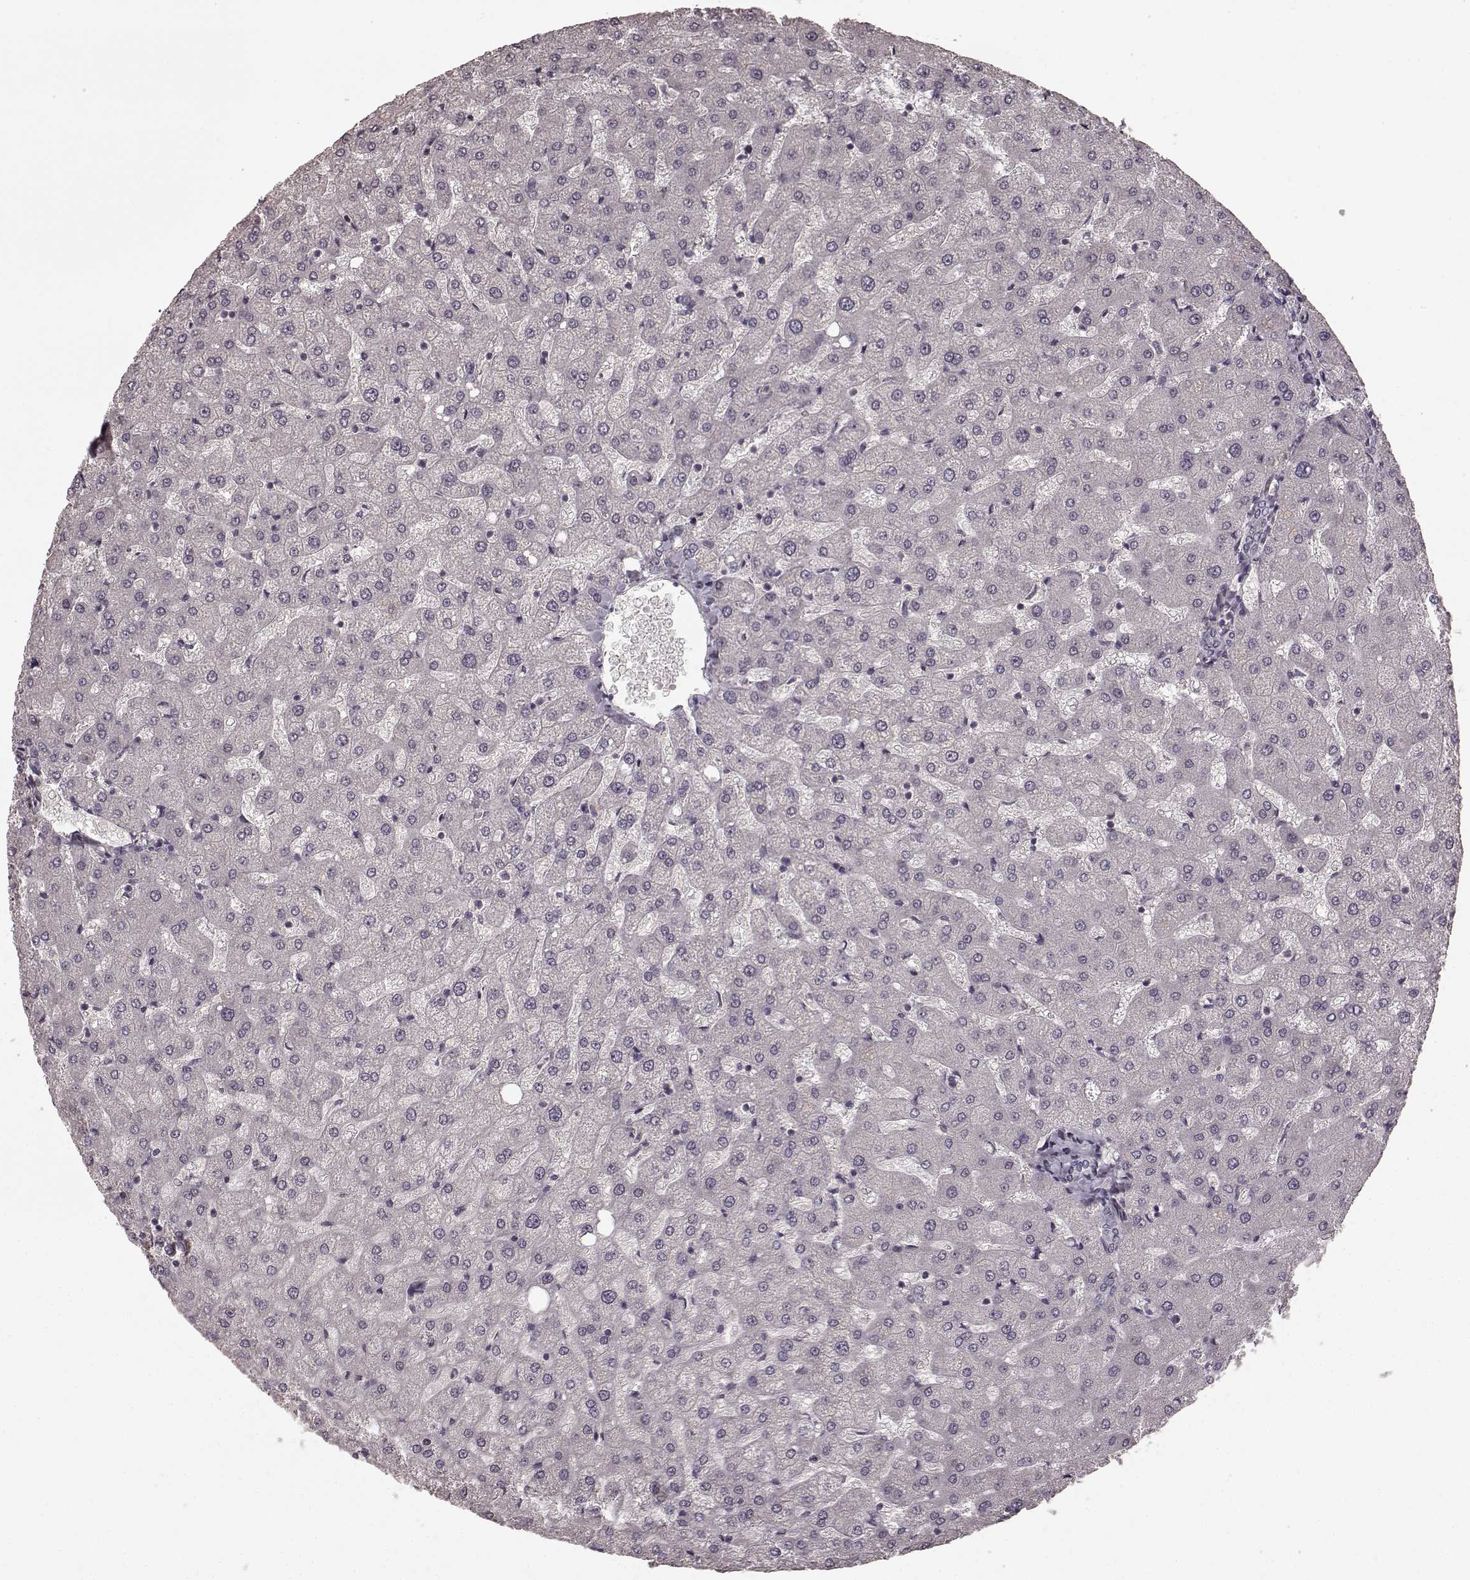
{"staining": {"intensity": "negative", "quantity": "none", "location": "none"}, "tissue": "liver", "cell_type": "Cholangiocytes", "image_type": "normal", "snomed": [{"axis": "morphology", "description": "Normal tissue, NOS"}, {"axis": "topography", "description": "Liver"}], "caption": "An IHC histopathology image of normal liver is shown. There is no staining in cholangiocytes of liver.", "gene": "PRKCE", "patient": {"sex": "female", "age": 50}}